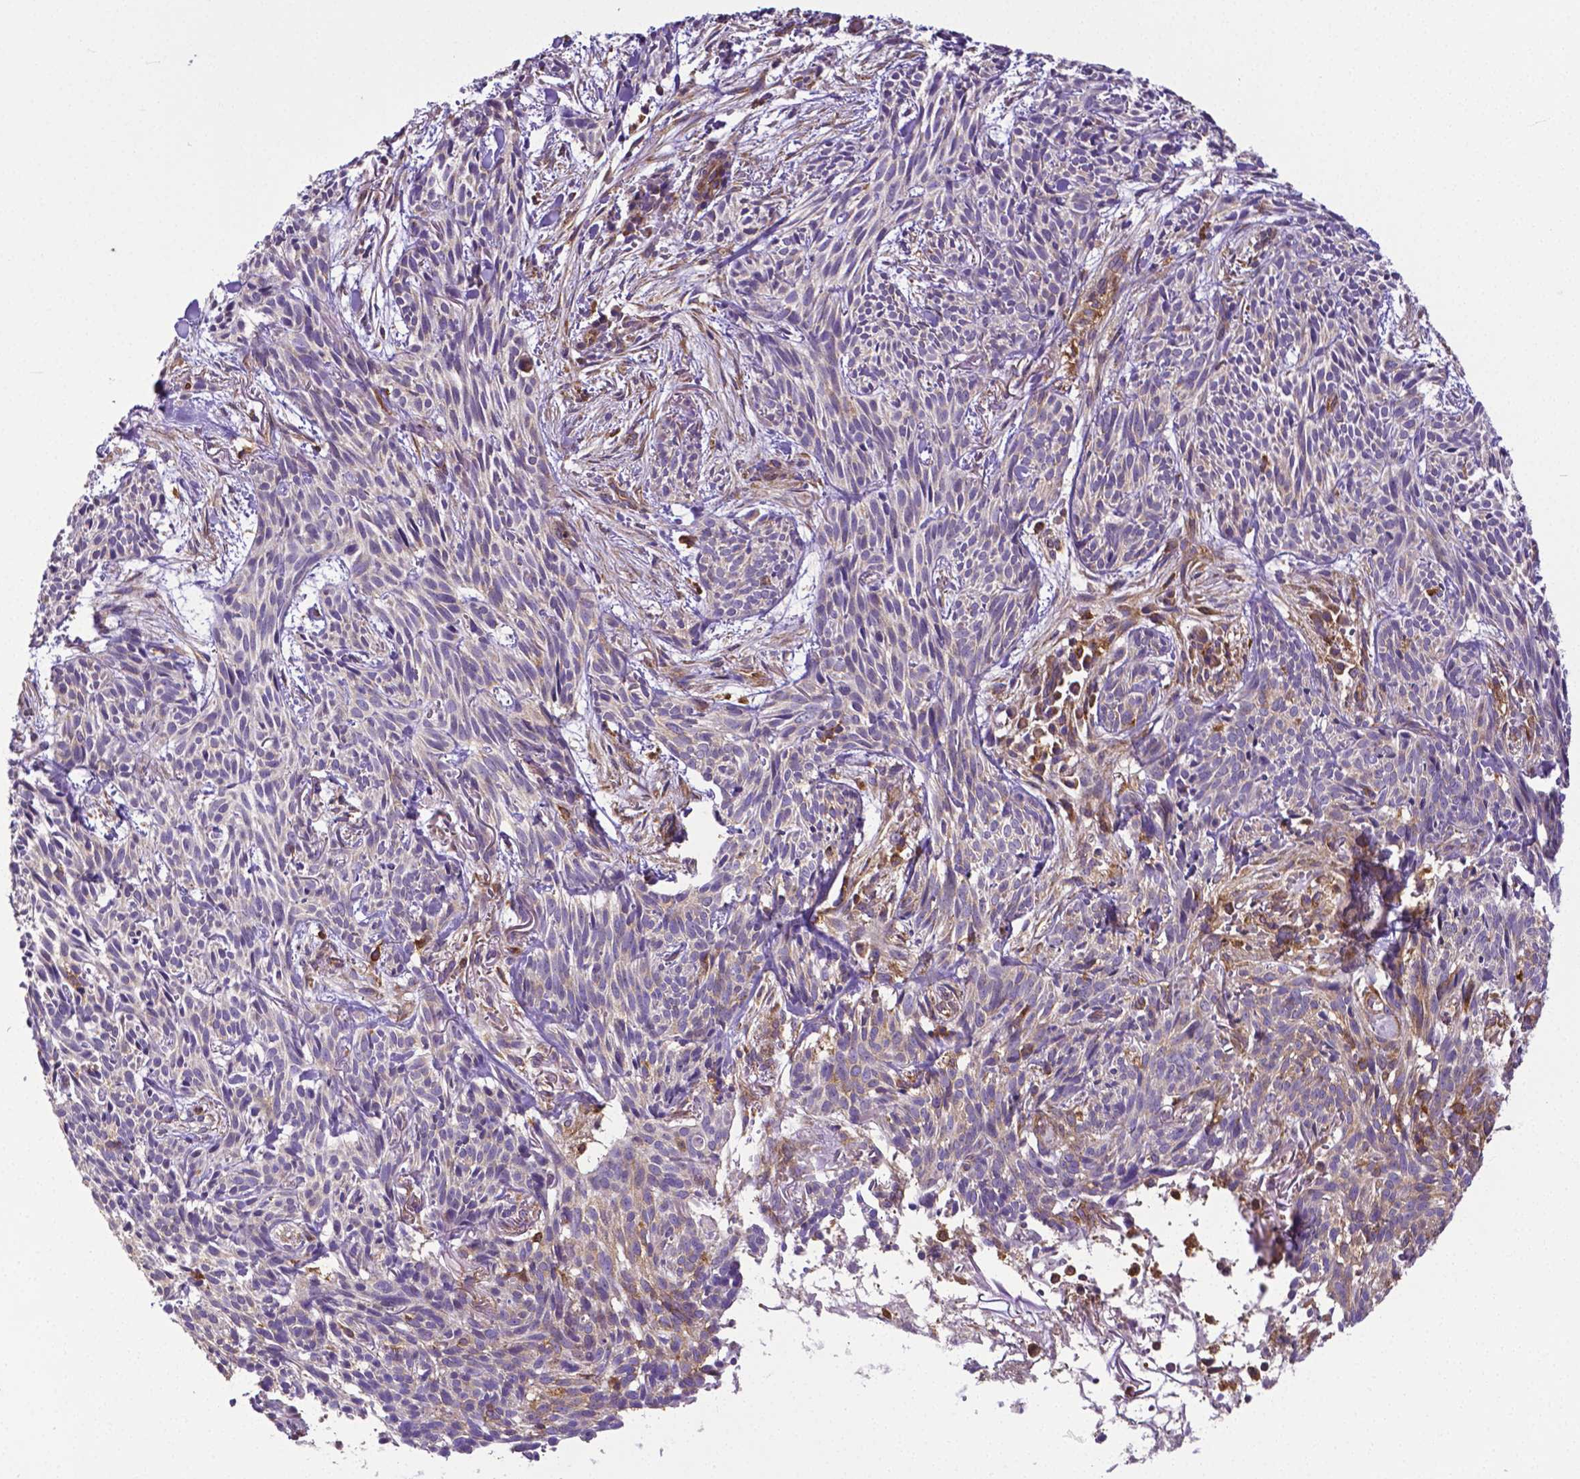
{"staining": {"intensity": "negative", "quantity": "none", "location": "none"}, "tissue": "skin cancer", "cell_type": "Tumor cells", "image_type": "cancer", "snomed": [{"axis": "morphology", "description": "Basal cell carcinoma"}, {"axis": "topography", "description": "Skin"}], "caption": "Tumor cells are negative for brown protein staining in skin cancer.", "gene": "DICER1", "patient": {"sex": "male", "age": 71}}